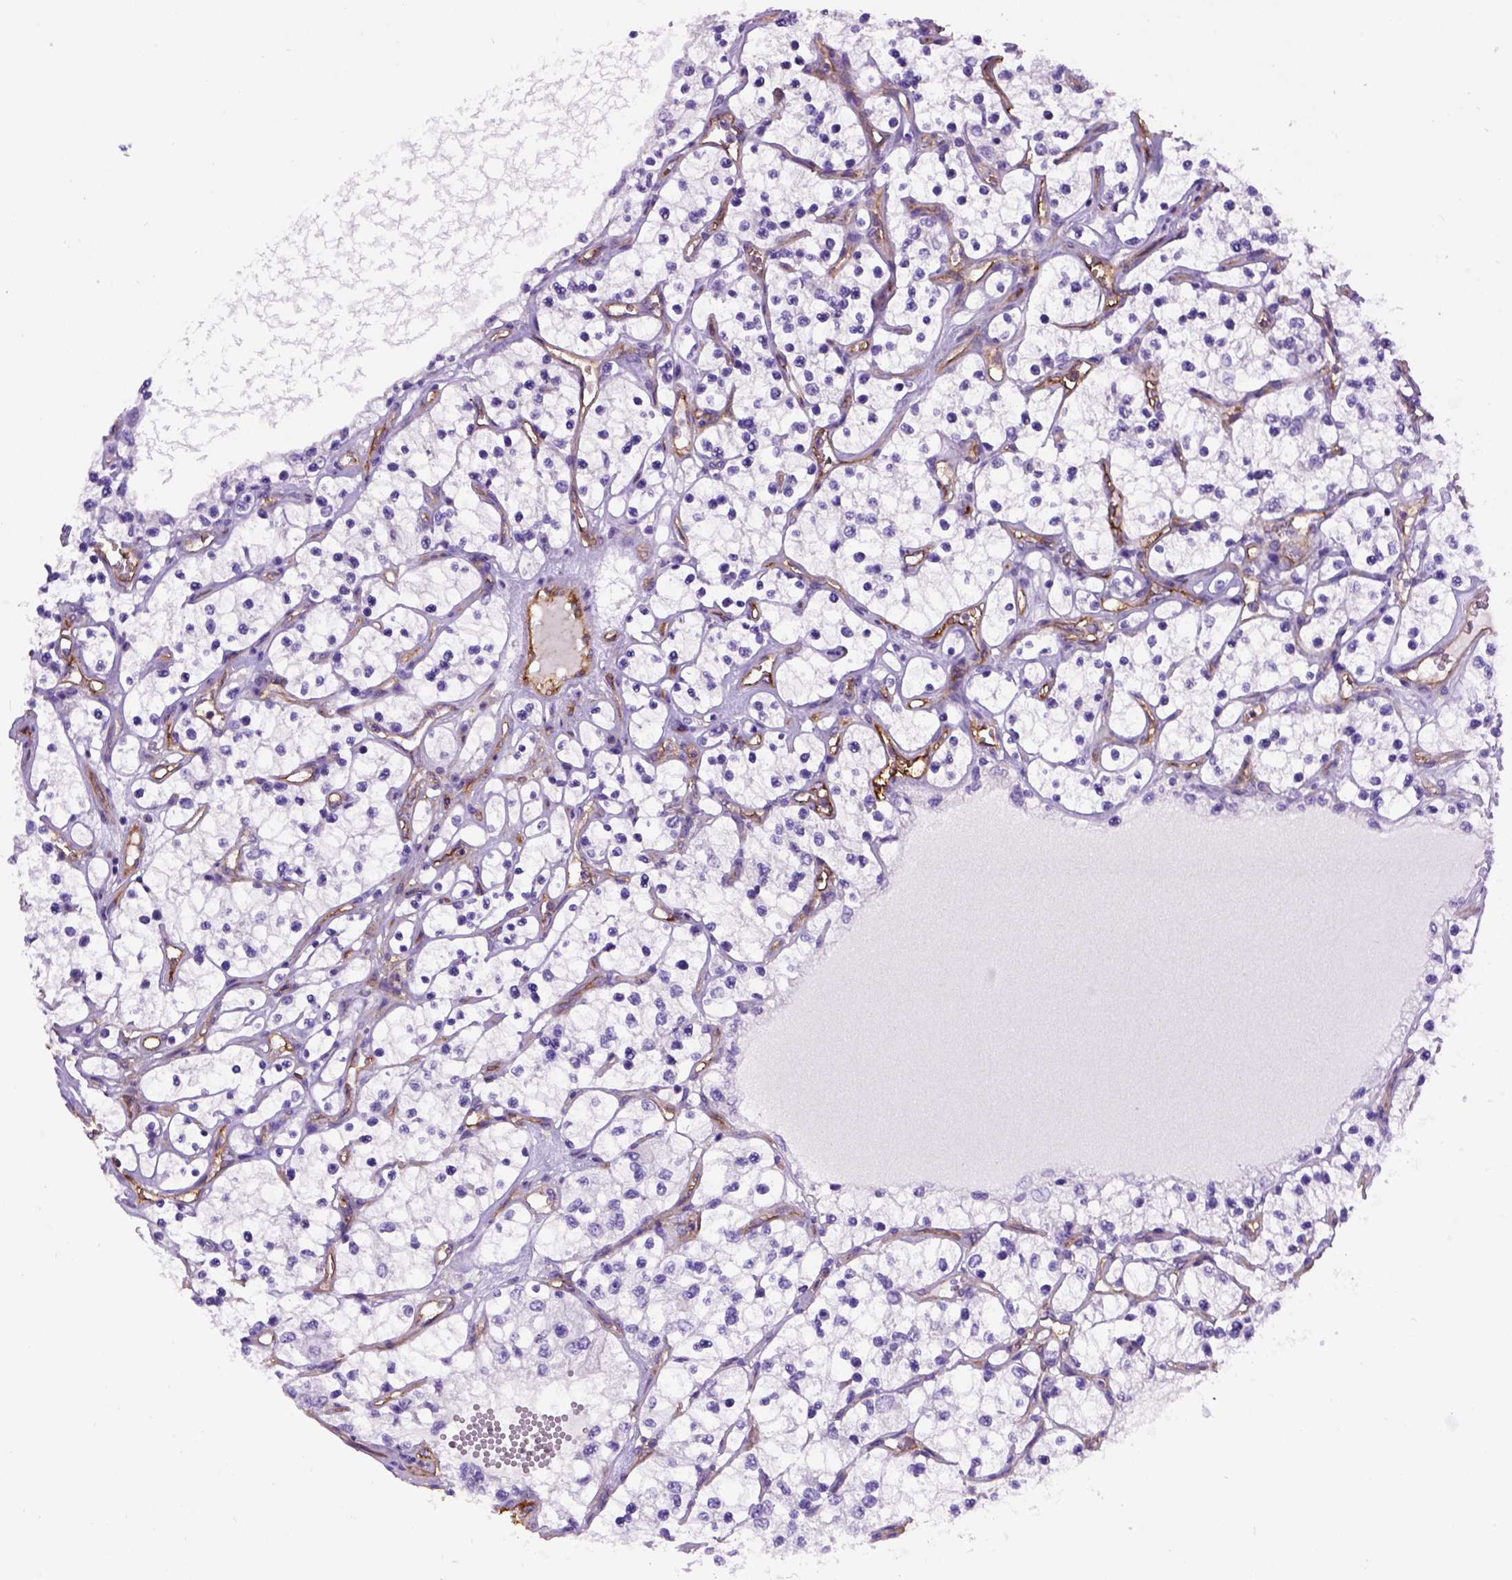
{"staining": {"intensity": "negative", "quantity": "none", "location": "none"}, "tissue": "renal cancer", "cell_type": "Tumor cells", "image_type": "cancer", "snomed": [{"axis": "morphology", "description": "Adenocarcinoma, NOS"}, {"axis": "topography", "description": "Kidney"}], "caption": "Human renal cancer (adenocarcinoma) stained for a protein using IHC demonstrates no expression in tumor cells.", "gene": "ENG", "patient": {"sex": "female", "age": 69}}